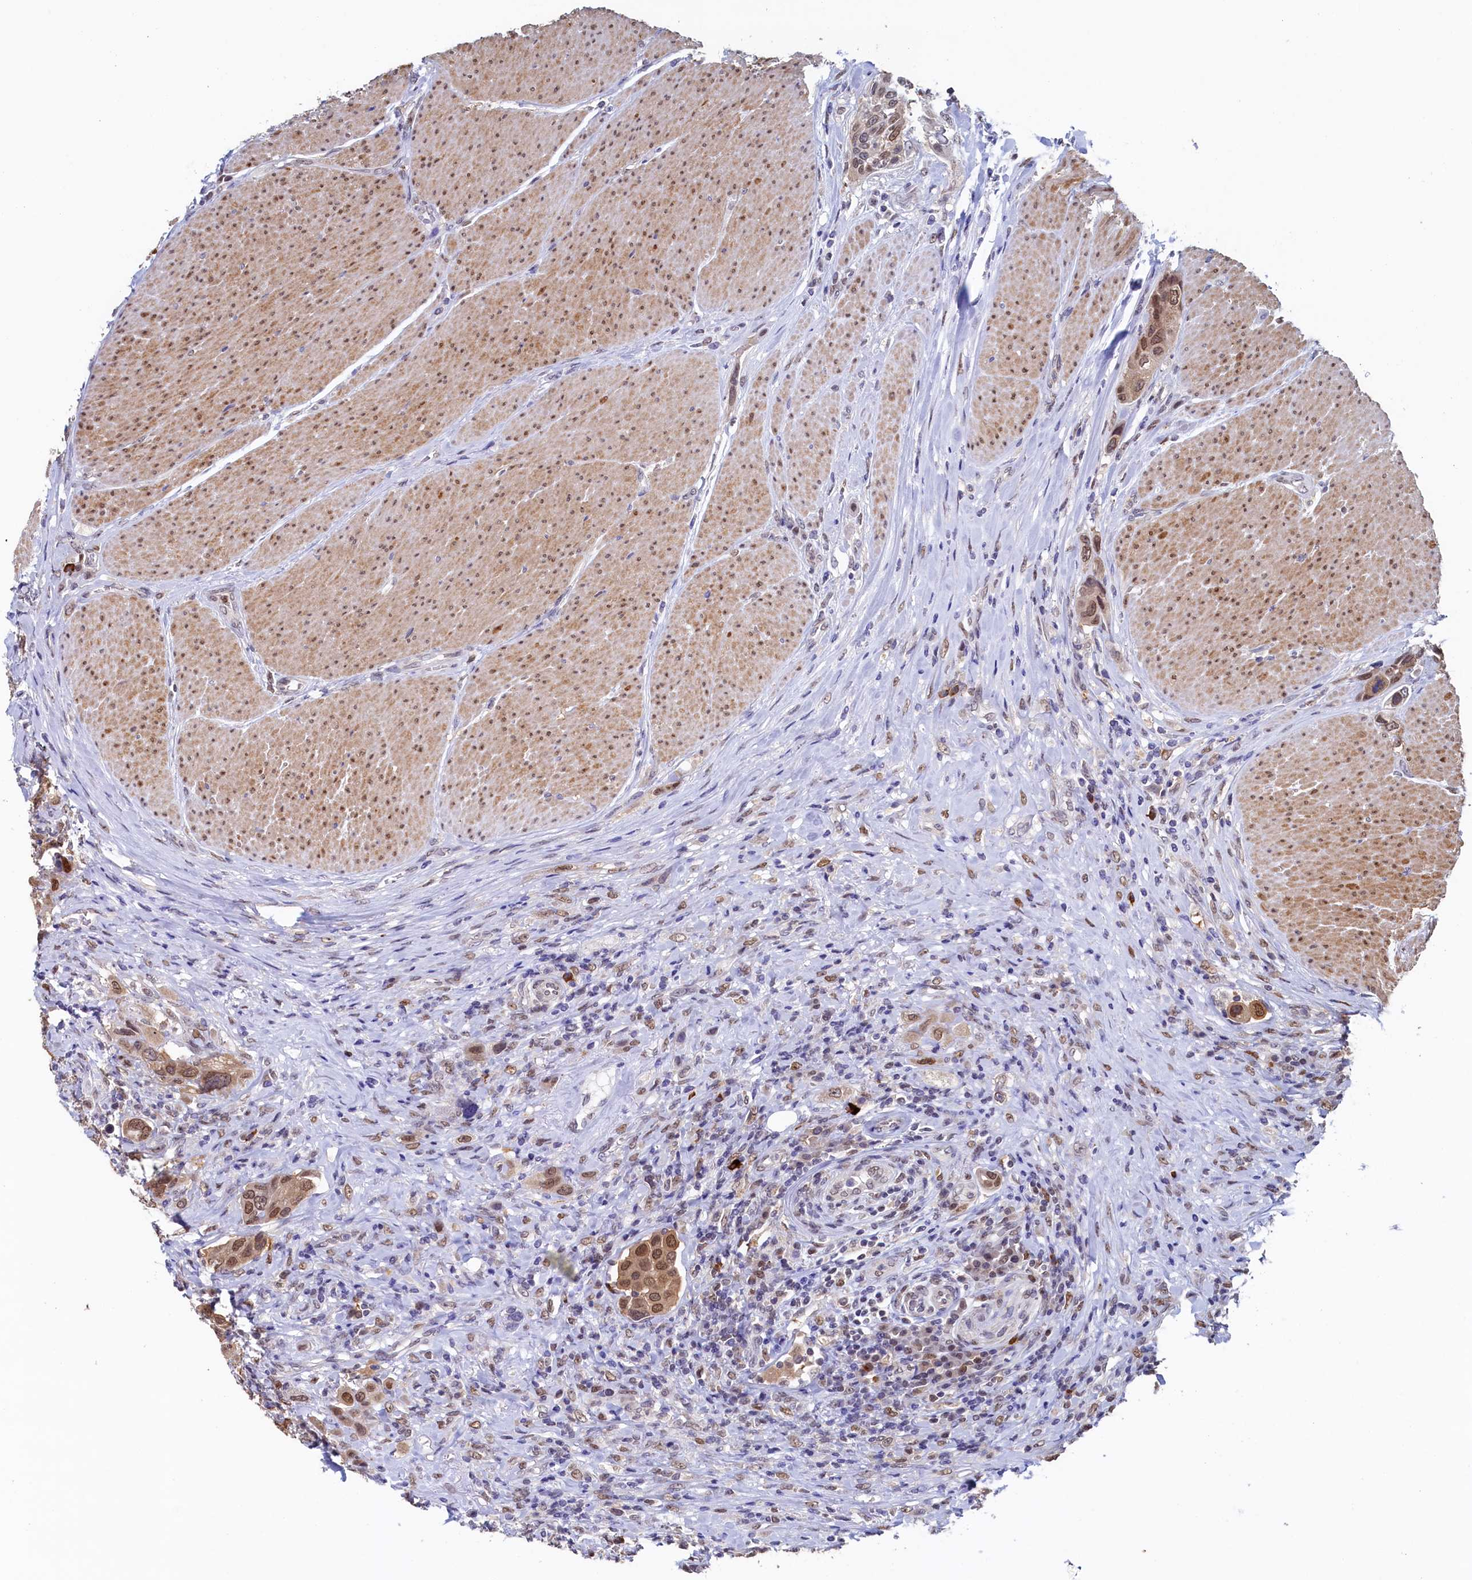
{"staining": {"intensity": "moderate", "quantity": ">75%", "location": "nuclear"}, "tissue": "urothelial cancer", "cell_type": "Tumor cells", "image_type": "cancer", "snomed": [{"axis": "morphology", "description": "Urothelial carcinoma, High grade"}, {"axis": "topography", "description": "Urinary bladder"}], "caption": "Tumor cells demonstrate medium levels of moderate nuclear staining in approximately >75% of cells in human urothelial cancer. The staining is performed using DAB brown chromogen to label protein expression. The nuclei are counter-stained blue using hematoxylin.", "gene": "AHCY", "patient": {"sex": "male", "age": 50}}